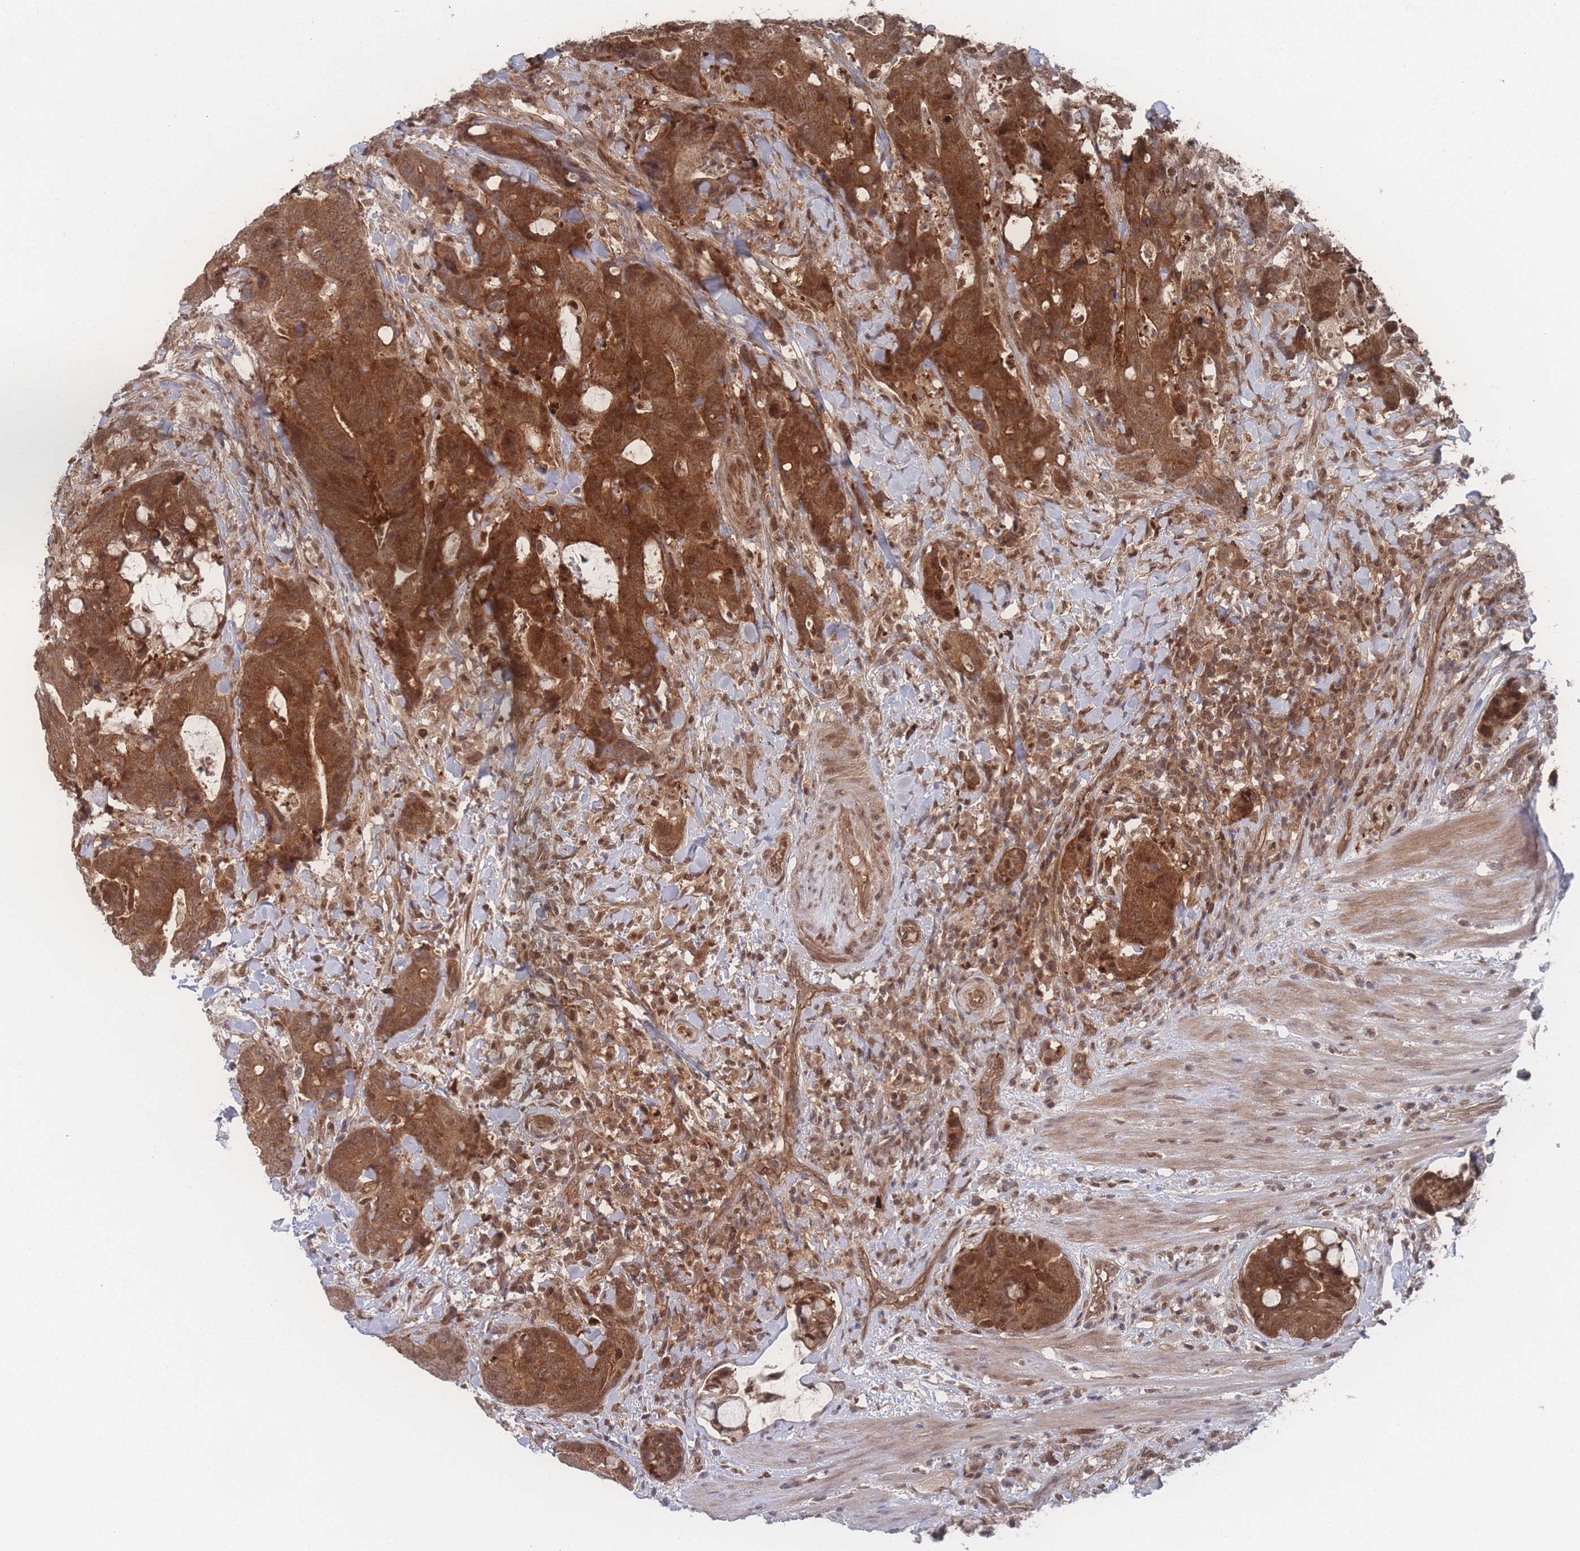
{"staining": {"intensity": "strong", "quantity": ">75%", "location": "cytoplasmic/membranous,nuclear"}, "tissue": "colorectal cancer", "cell_type": "Tumor cells", "image_type": "cancer", "snomed": [{"axis": "morphology", "description": "Adenocarcinoma, NOS"}, {"axis": "topography", "description": "Colon"}], "caption": "Colorectal cancer stained for a protein reveals strong cytoplasmic/membranous and nuclear positivity in tumor cells.", "gene": "PSMA1", "patient": {"sex": "female", "age": 82}}